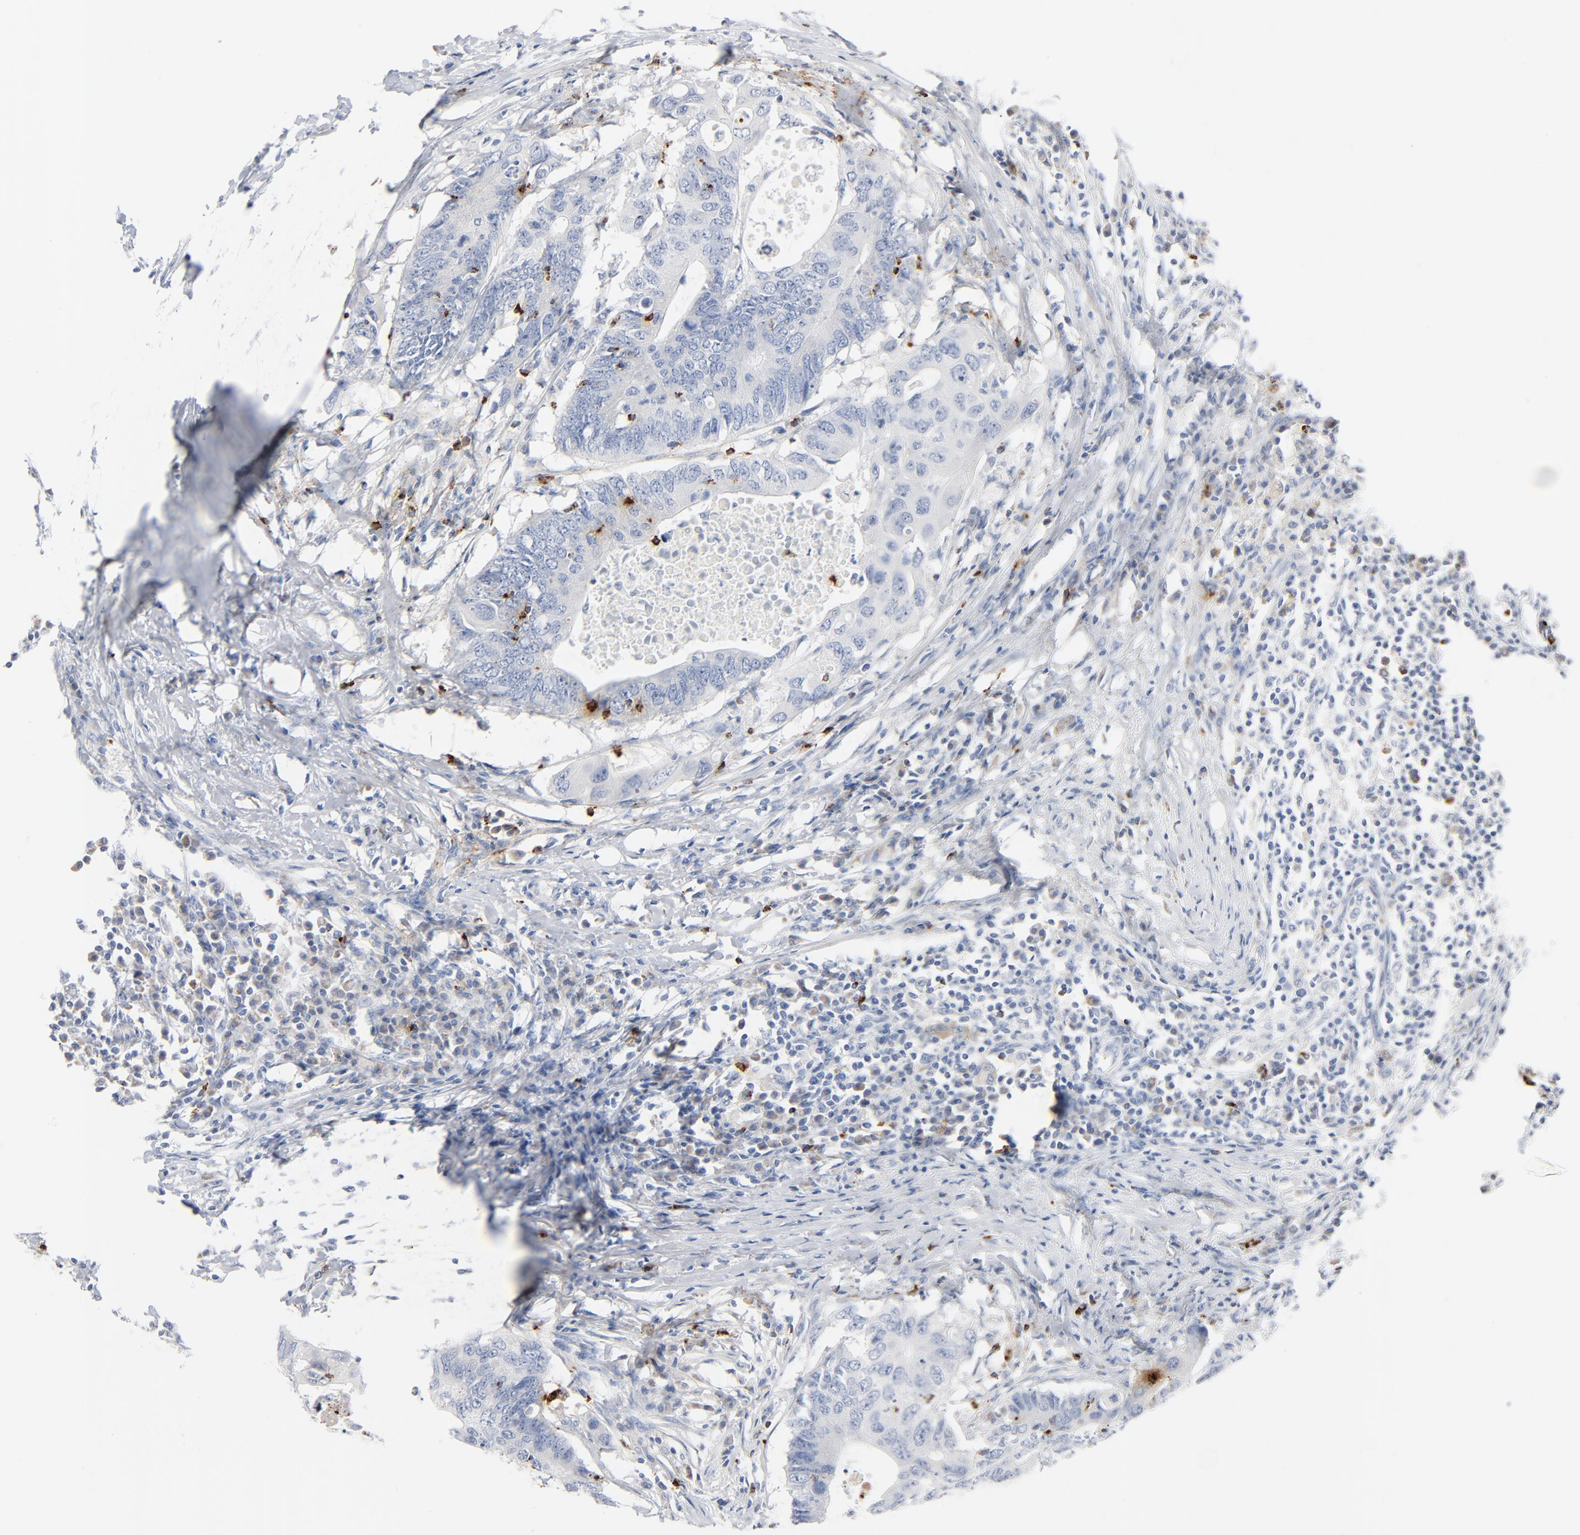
{"staining": {"intensity": "negative", "quantity": "none", "location": "none"}, "tissue": "colorectal cancer", "cell_type": "Tumor cells", "image_type": "cancer", "snomed": [{"axis": "morphology", "description": "Adenocarcinoma, NOS"}, {"axis": "topography", "description": "Colon"}], "caption": "This is an immunohistochemistry (IHC) image of colorectal cancer. There is no expression in tumor cells.", "gene": "GZMB", "patient": {"sex": "male", "age": 71}}